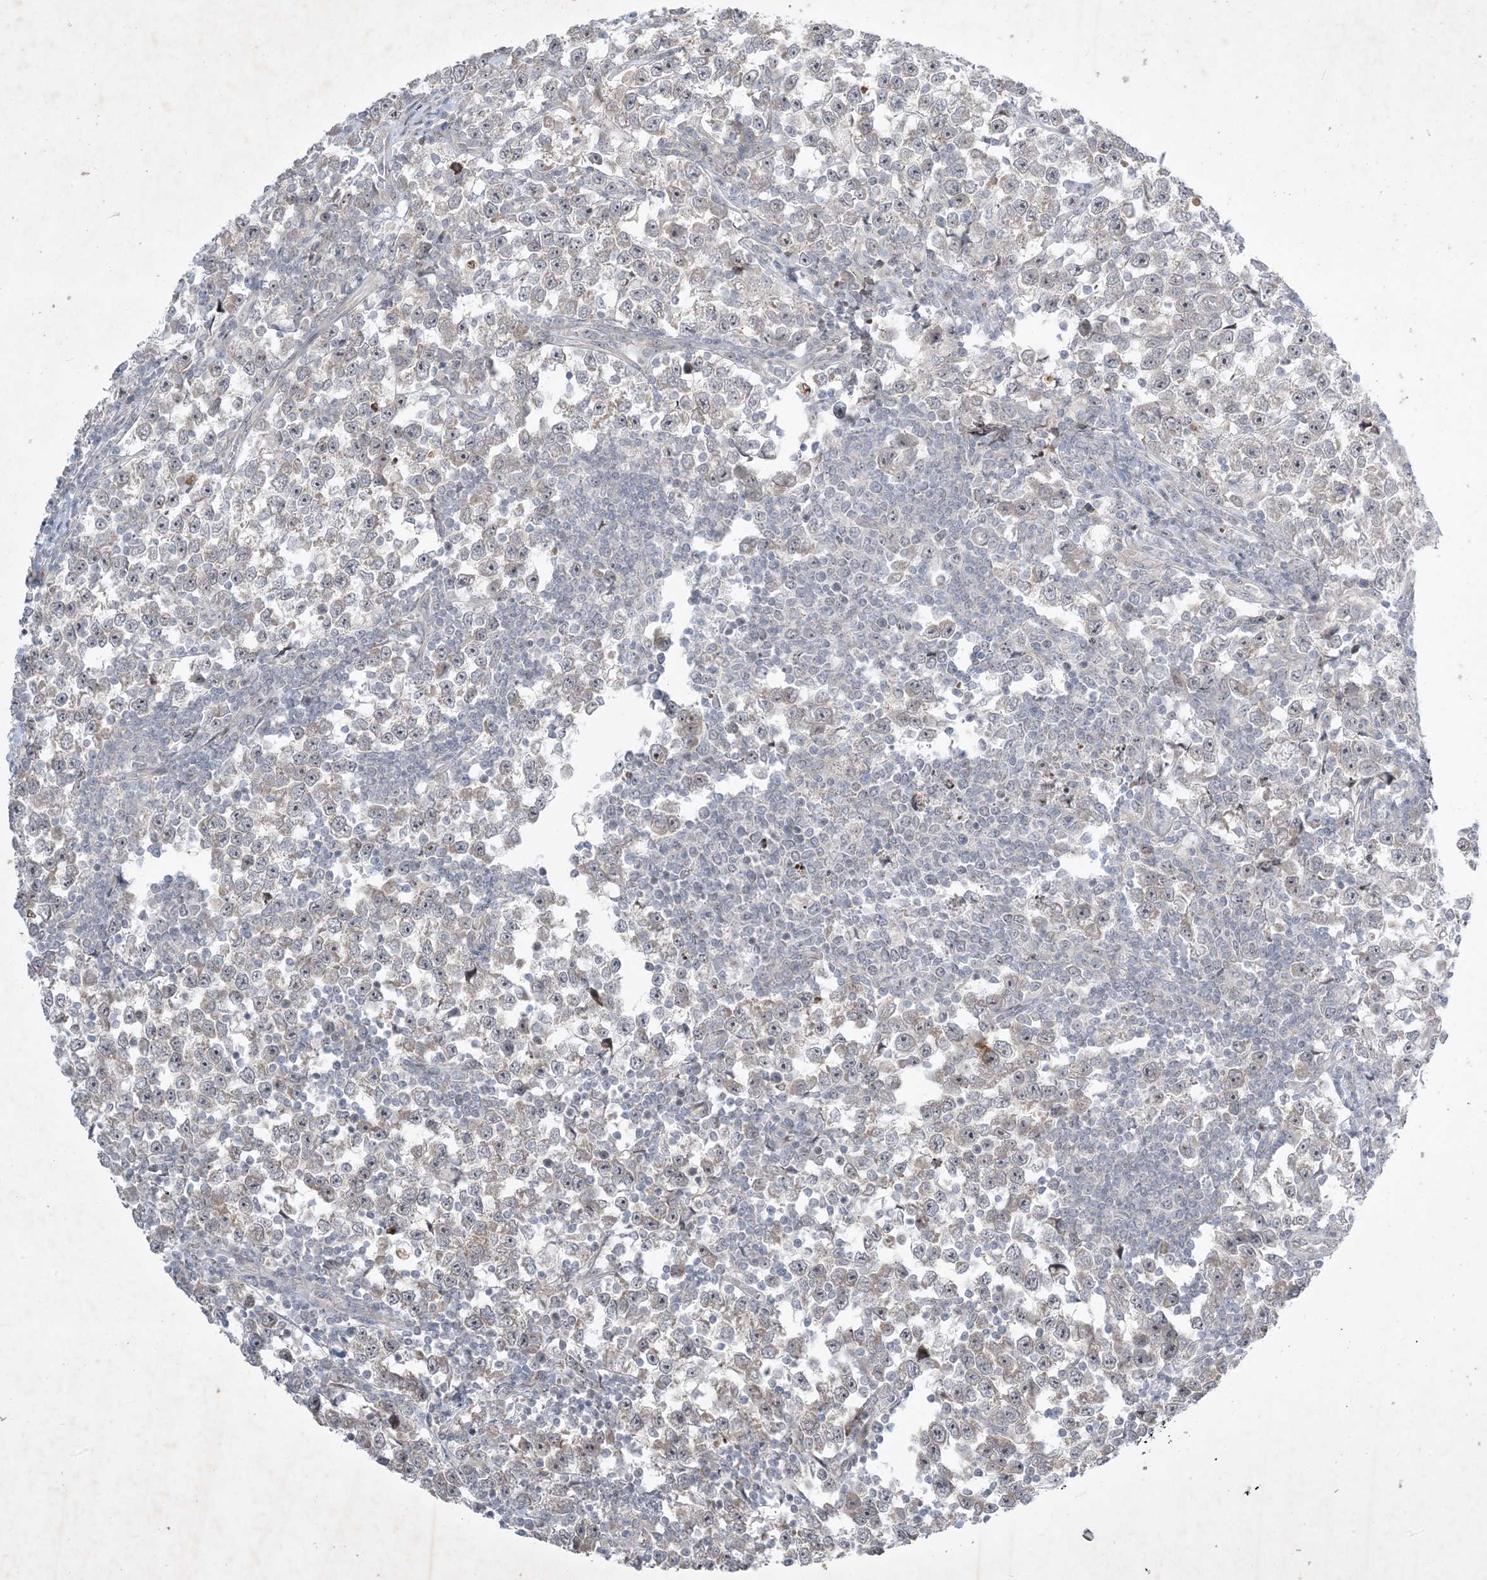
{"staining": {"intensity": "weak", "quantity": "<25%", "location": "nuclear"}, "tissue": "testis cancer", "cell_type": "Tumor cells", "image_type": "cancer", "snomed": [{"axis": "morphology", "description": "Normal tissue, NOS"}, {"axis": "morphology", "description": "Seminoma, NOS"}, {"axis": "topography", "description": "Testis"}], "caption": "Photomicrograph shows no protein positivity in tumor cells of testis cancer (seminoma) tissue.", "gene": "SOGA3", "patient": {"sex": "male", "age": 43}}